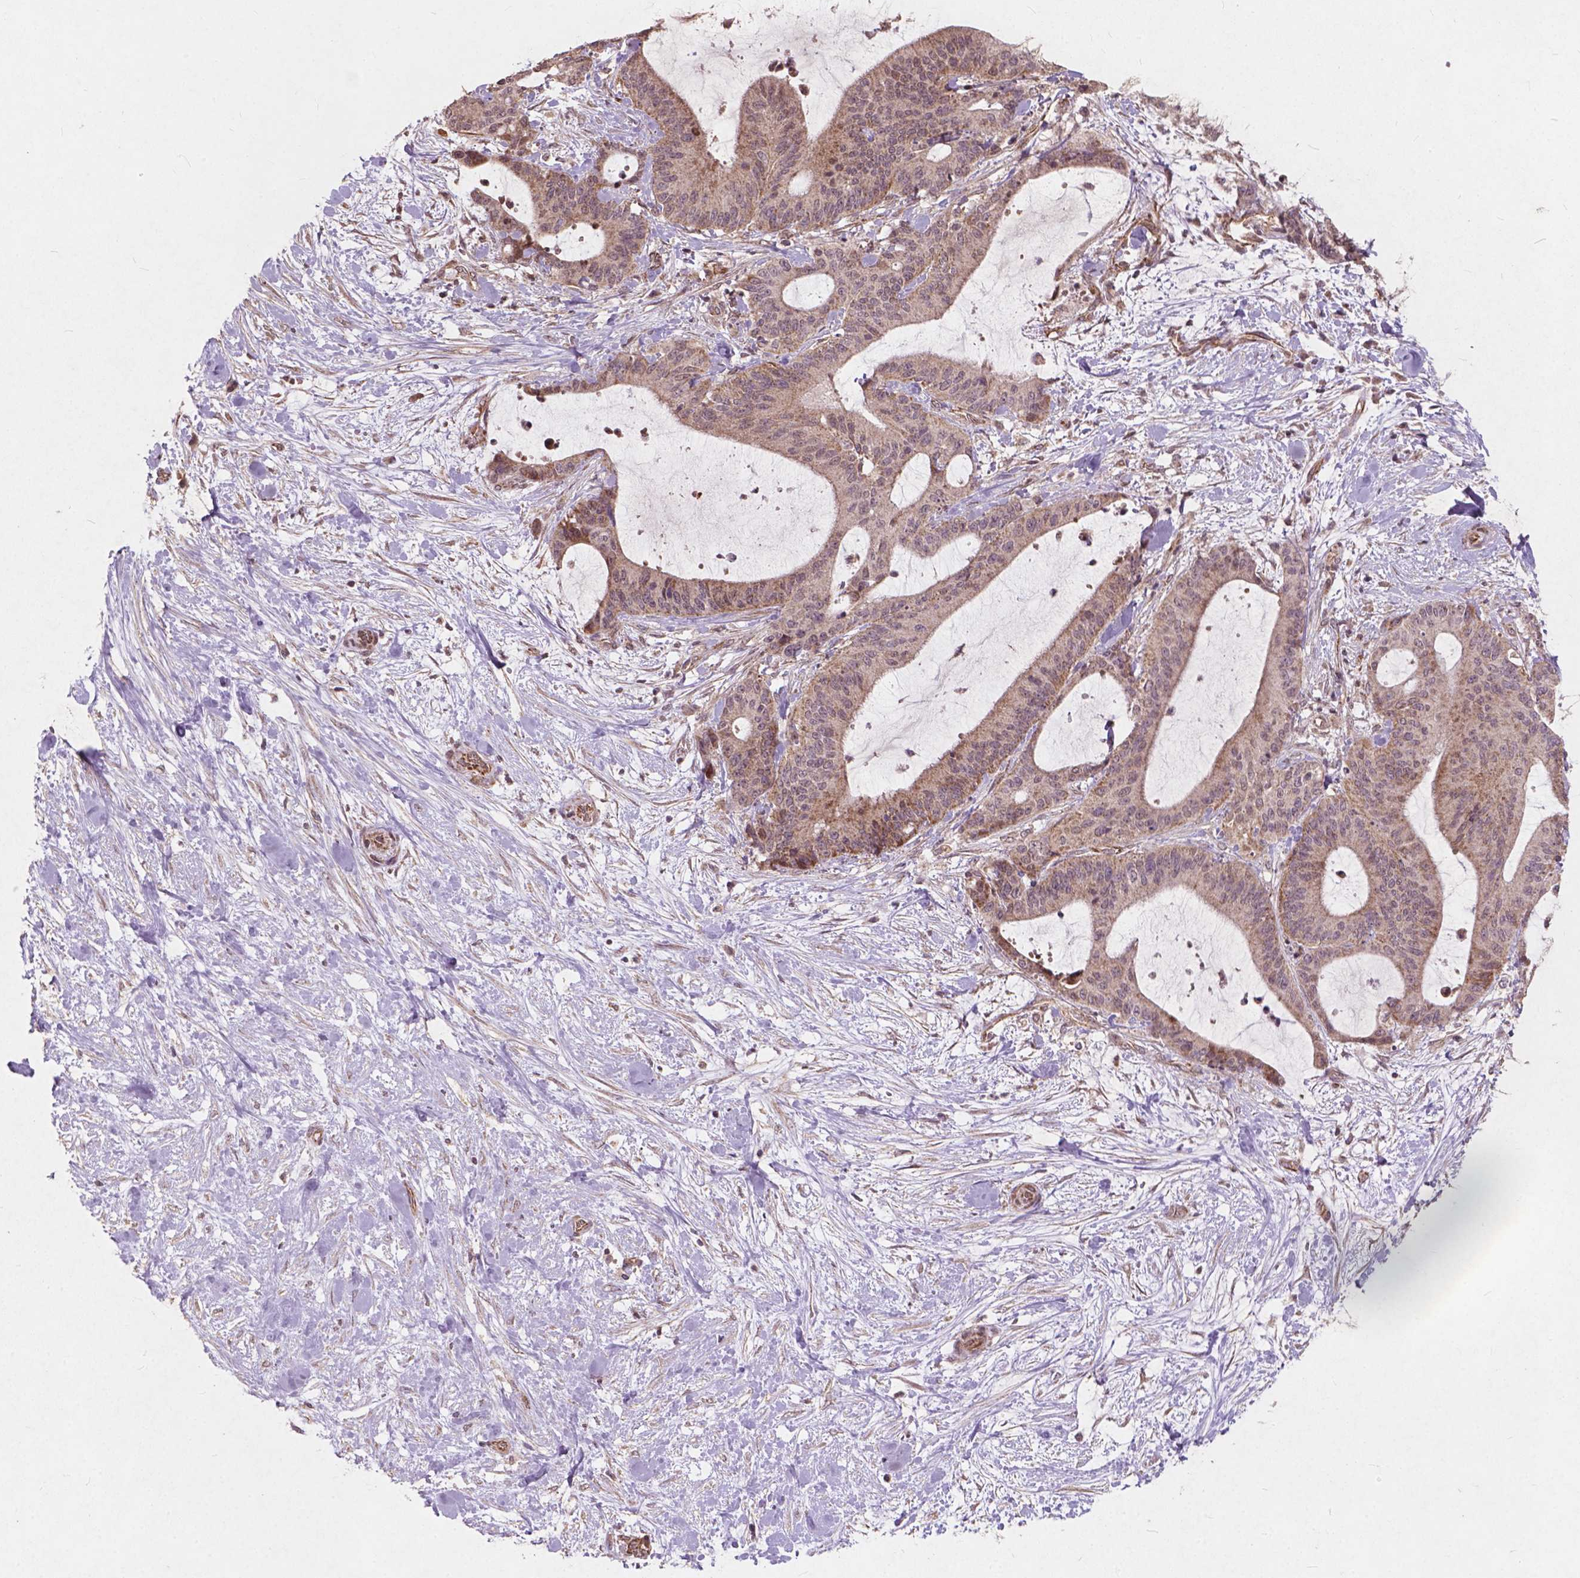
{"staining": {"intensity": "weak", "quantity": "25%-75%", "location": "cytoplasmic/membranous"}, "tissue": "liver cancer", "cell_type": "Tumor cells", "image_type": "cancer", "snomed": [{"axis": "morphology", "description": "Cholangiocarcinoma"}, {"axis": "topography", "description": "Liver"}], "caption": "Immunohistochemistry of liver cancer exhibits low levels of weak cytoplasmic/membranous expression in about 25%-75% of tumor cells.", "gene": "SMAD2", "patient": {"sex": "female", "age": 73}}